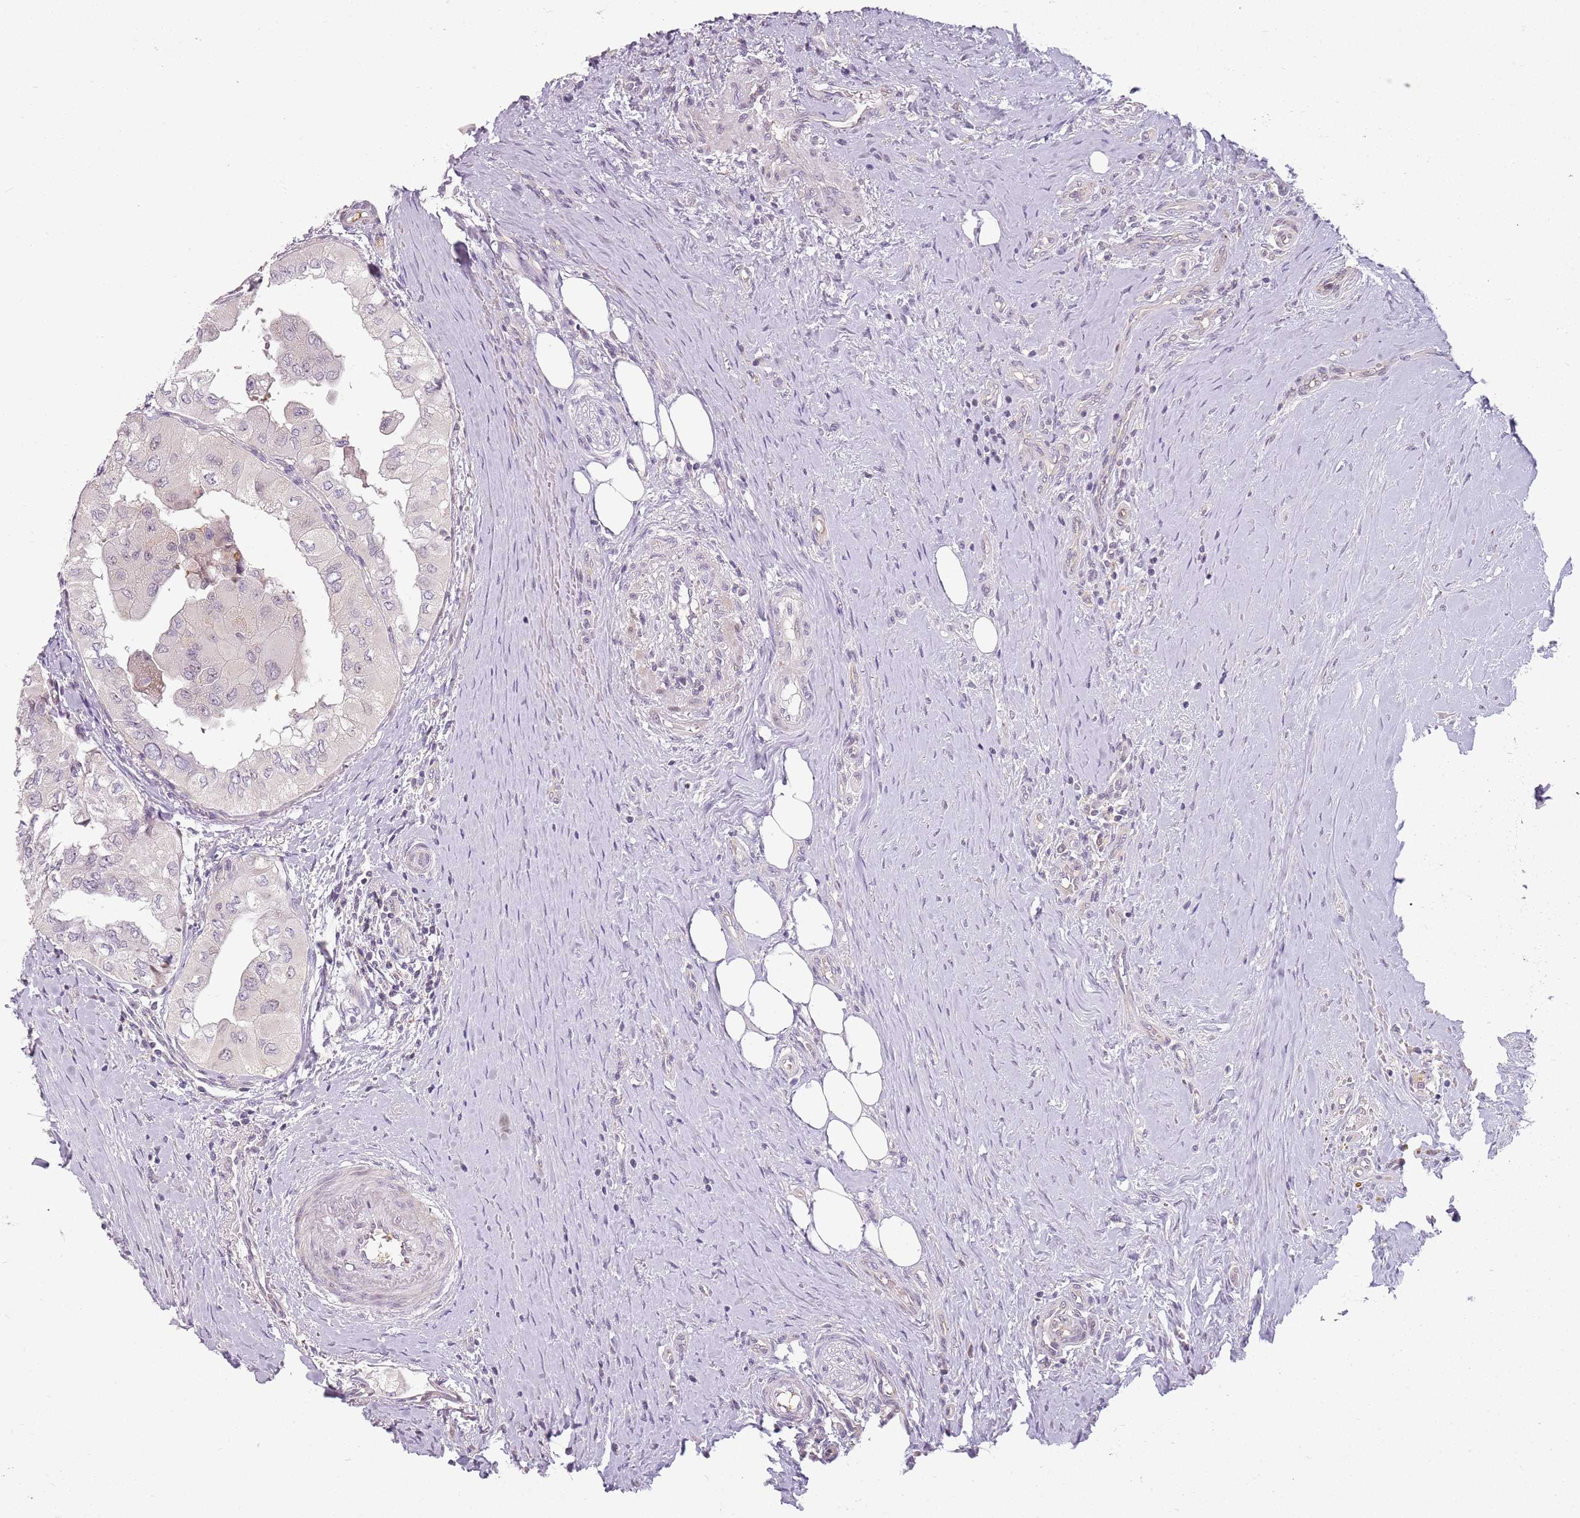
{"staining": {"intensity": "weak", "quantity": "<25%", "location": "cytoplasmic/membranous"}, "tissue": "thyroid cancer", "cell_type": "Tumor cells", "image_type": "cancer", "snomed": [{"axis": "morphology", "description": "Papillary adenocarcinoma, NOS"}, {"axis": "topography", "description": "Thyroid gland"}], "caption": "This is a histopathology image of immunohistochemistry staining of thyroid cancer (papillary adenocarcinoma), which shows no expression in tumor cells.", "gene": "DEFB116", "patient": {"sex": "female", "age": 59}}